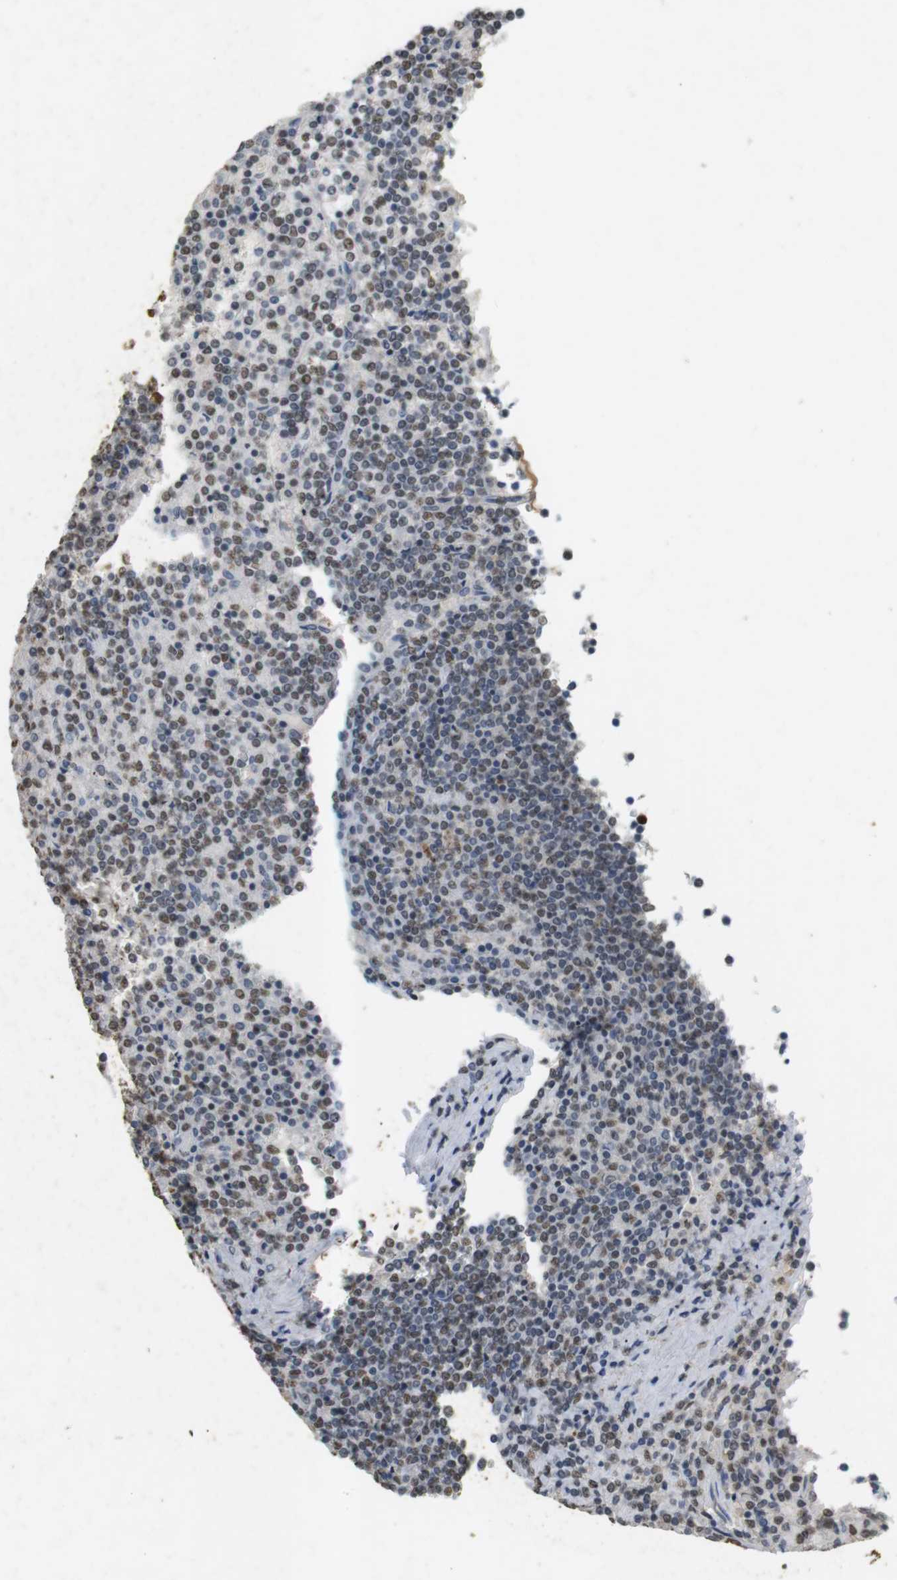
{"staining": {"intensity": "moderate", "quantity": "25%-75%", "location": "nuclear"}, "tissue": "lymphoma", "cell_type": "Tumor cells", "image_type": "cancer", "snomed": [{"axis": "morphology", "description": "Malignant lymphoma, non-Hodgkin's type, Low grade"}, {"axis": "topography", "description": "Spleen"}], "caption": "Malignant lymphoma, non-Hodgkin's type (low-grade) was stained to show a protein in brown. There is medium levels of moderate nuclear staining in approximately 25%-75% of tumor cells.", "gene": "GATA4", "patient": {"sex": "female", "age": 19}}